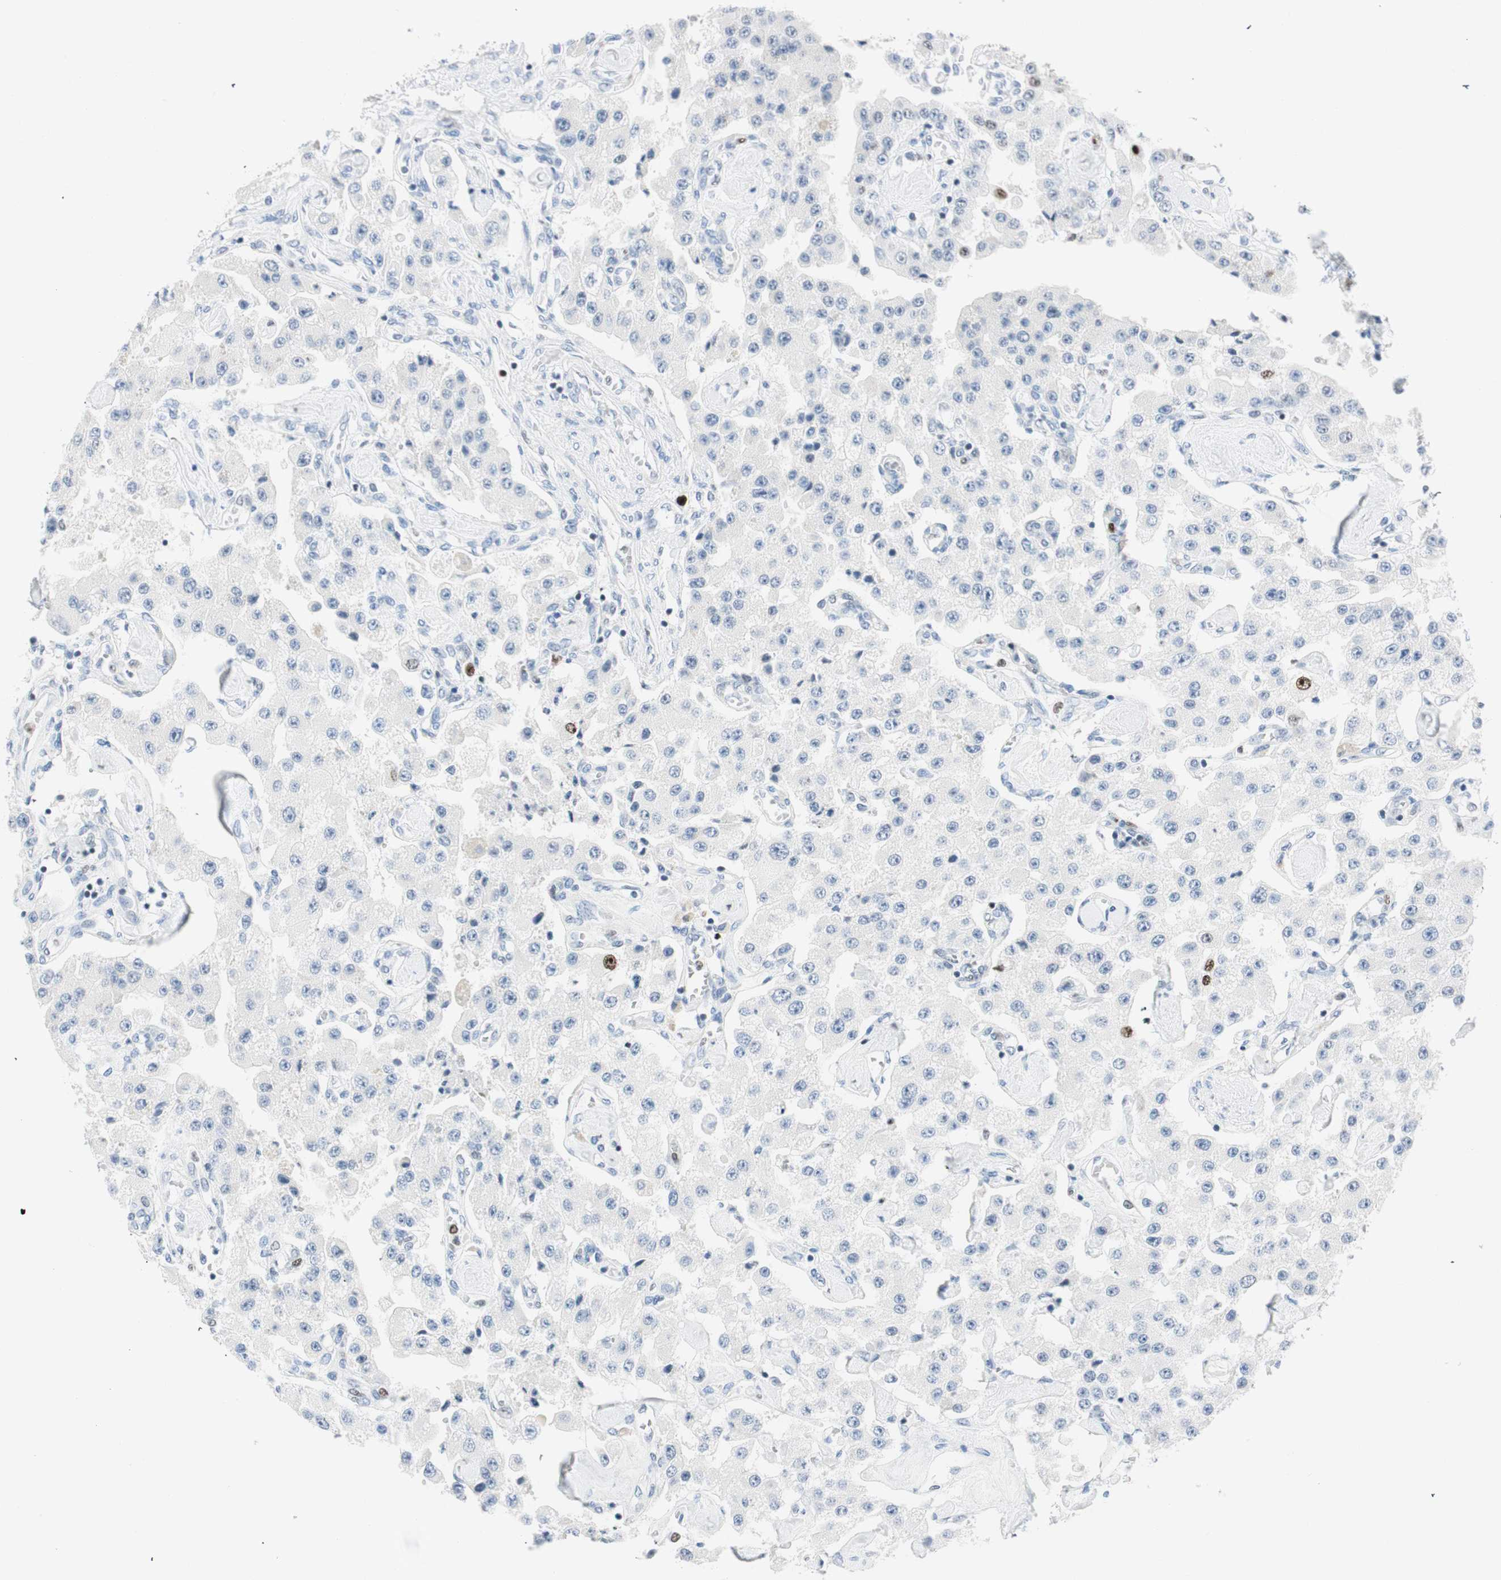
{"staining": {"intensity": "weak", "quantity": "<25%", "location": "nuclear"}, "tissue": "carcinoid", "cell_type": "Tumor cells", "image_type": "cancer", "snomed": [{"axis": "morphology", "description": "Carcinoid, malignant, NOS"}, {"axis": "topography", "description": "Pancreas"}], "caption": "Protein analysis of malignant carcinoid displays no significant positivity in tumor cells.", "gene": "EZH2", "patient": {"sex": "male", "age": 41}}